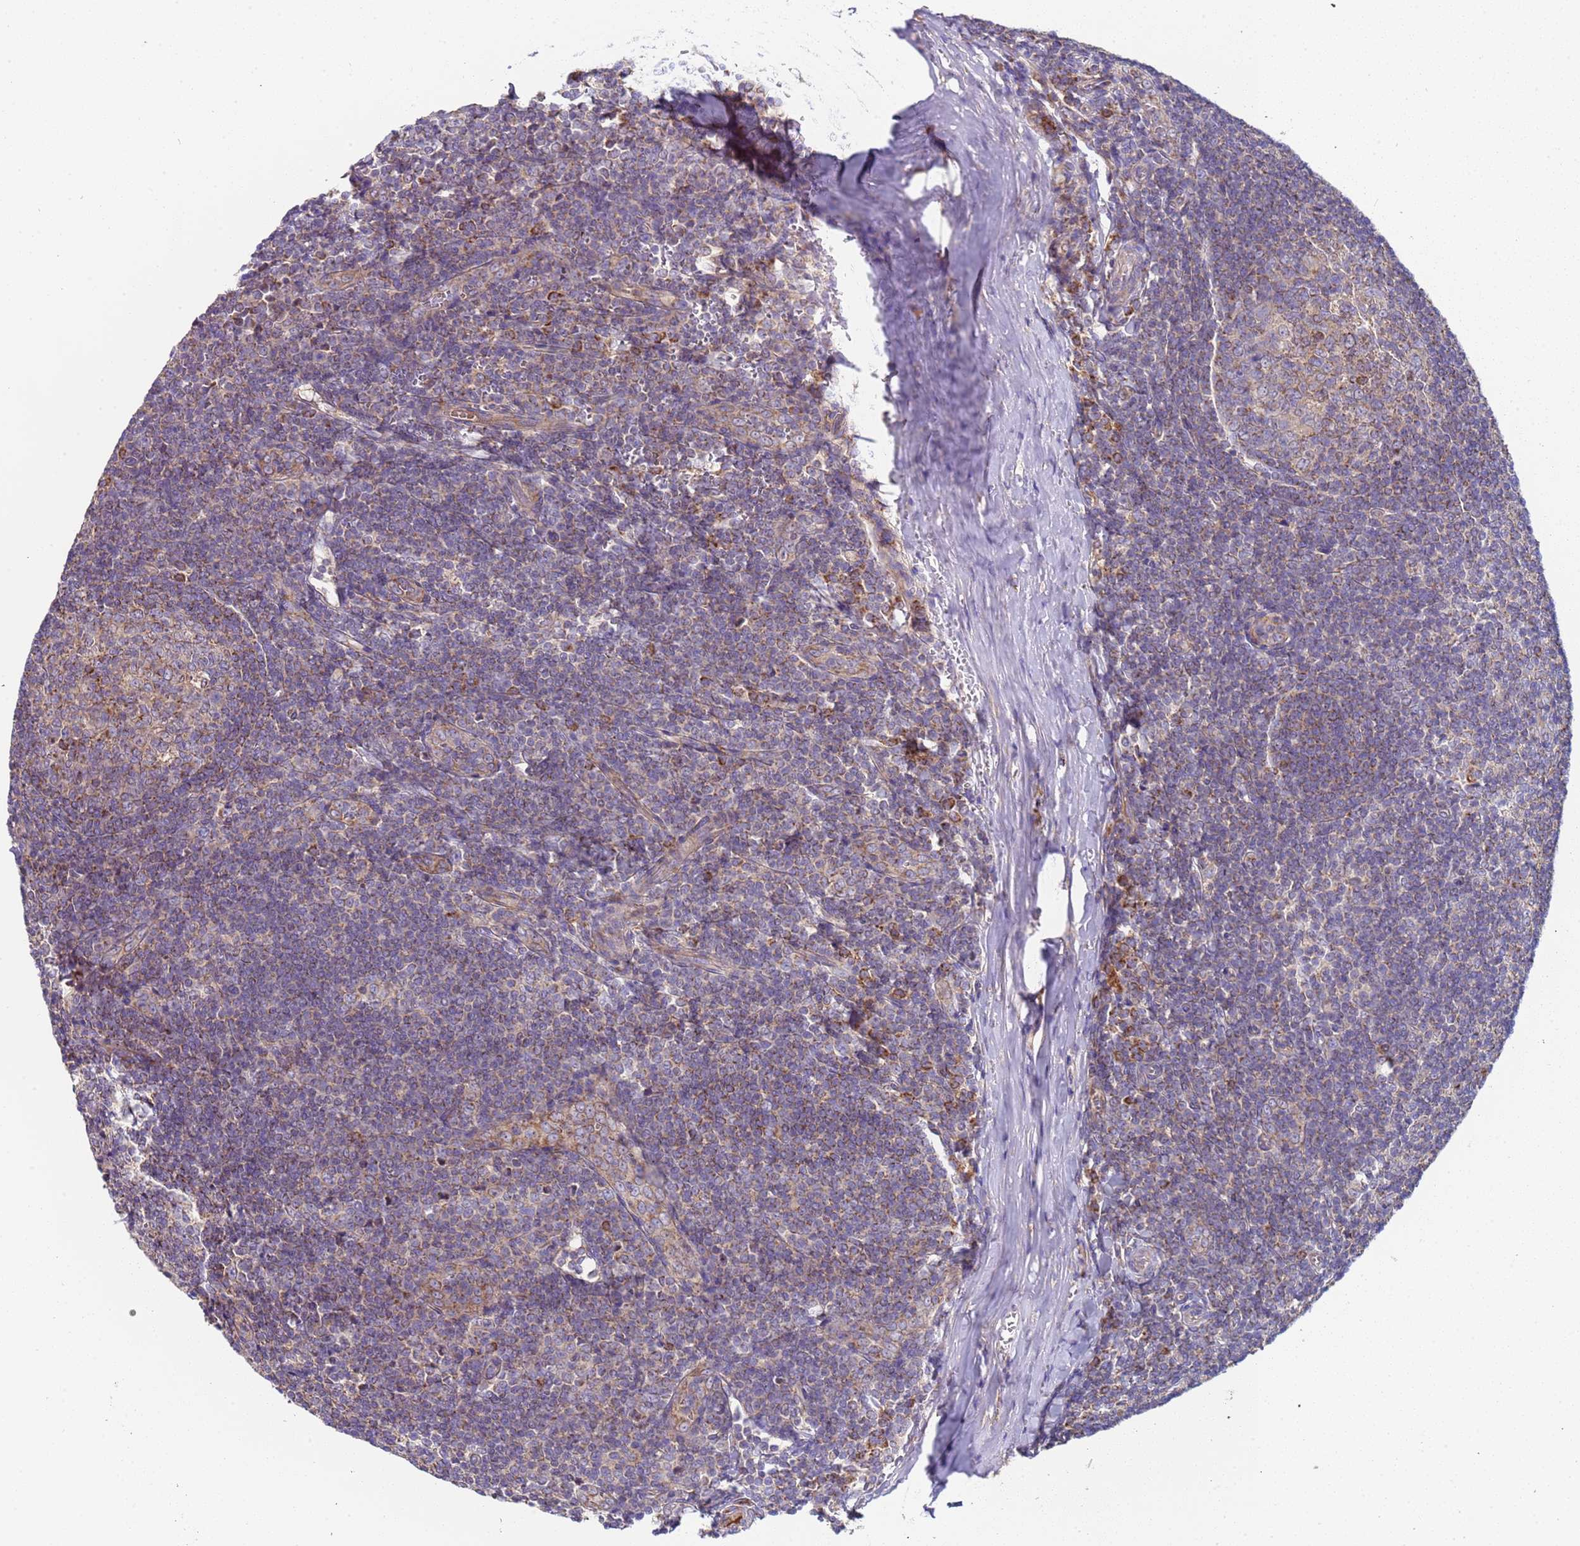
{"staining": {"intensity": "moderate", "quantity": ">75%", "location": "cytoplasmic/membranous"}, "tissue": "tonsil", "cell_type": "Germinal center cells", "image_type": "normal", "snomed": [{"axis": "morphology", "description": "Normal tissue, NOS"}, {"axis": "topography", "description": "Tonsil"}], "caption": "IHC micrograph of benign tonsil: human tonsil stained using immunohistochemistry (IHC) reveals medium levels of moderate protein expression localized specifically in the cytoplasmic/membranous of germinal center cells, appearing as a cytoplasmic/membranous brown color.", "gene": "TMEM126A", "patient": {"sex": "male", "age": 27}}